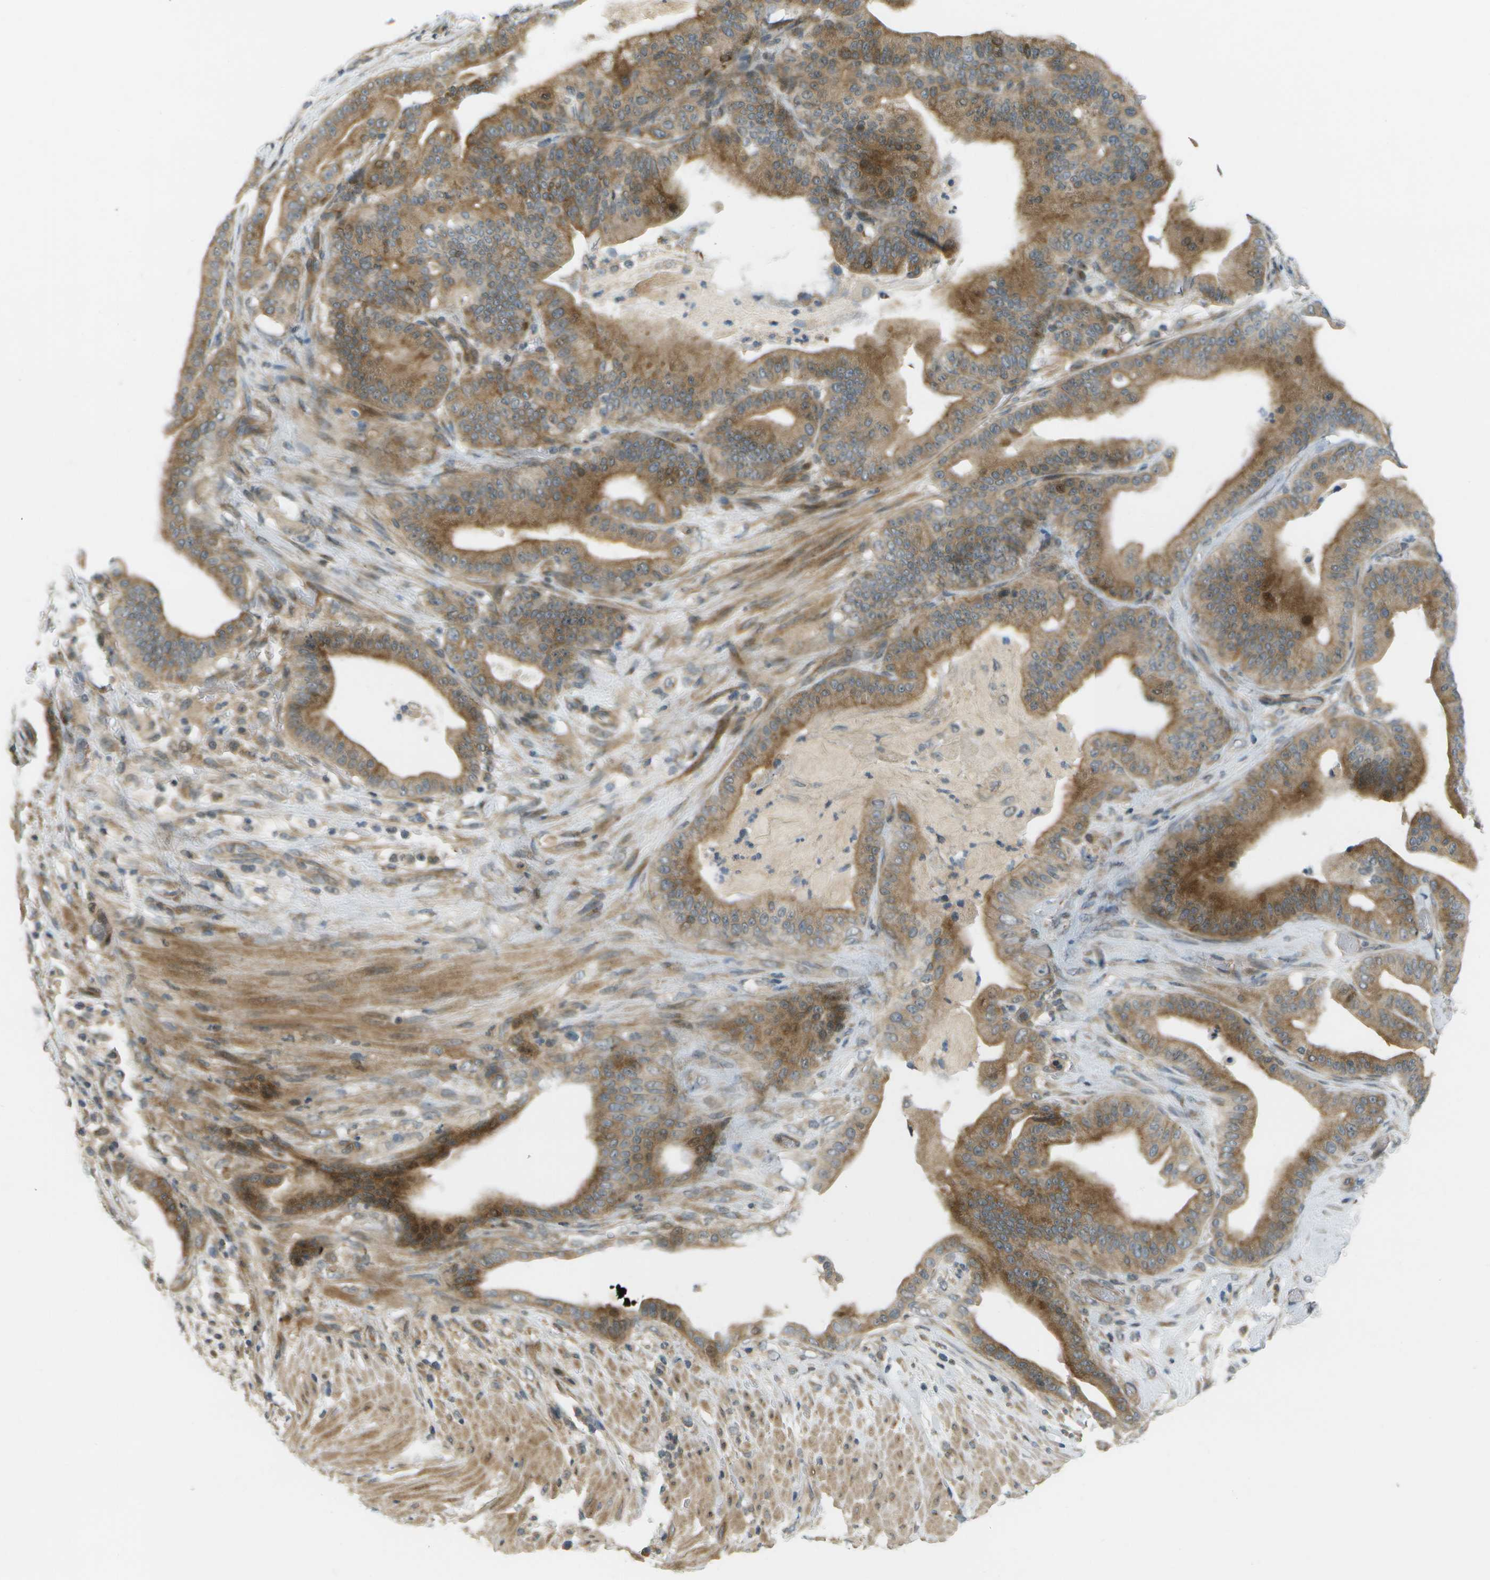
{"staining": {"intensity": "moderate", "quantity": ">75%", "location": "cytoplasmic/membranous,nuclear"}, "tissue": "pancreatic cancer", "cell_type": "Tumor cells", "image_type": "cancer", "snomed": [{"axis": "morphology", "description": "Adenocarcinoma, NOS"}, {"axis": "topography", "description": "Pancreas"}], "caption": "This is a histology image of immunohistochemistry staining of pancreatic cancer, which shows moderate positivity in the cytoplasmic/membranous and nuclear of tumor cells.", "gene": "WNK2", "patient": {"sex": "male", "age": 63}}